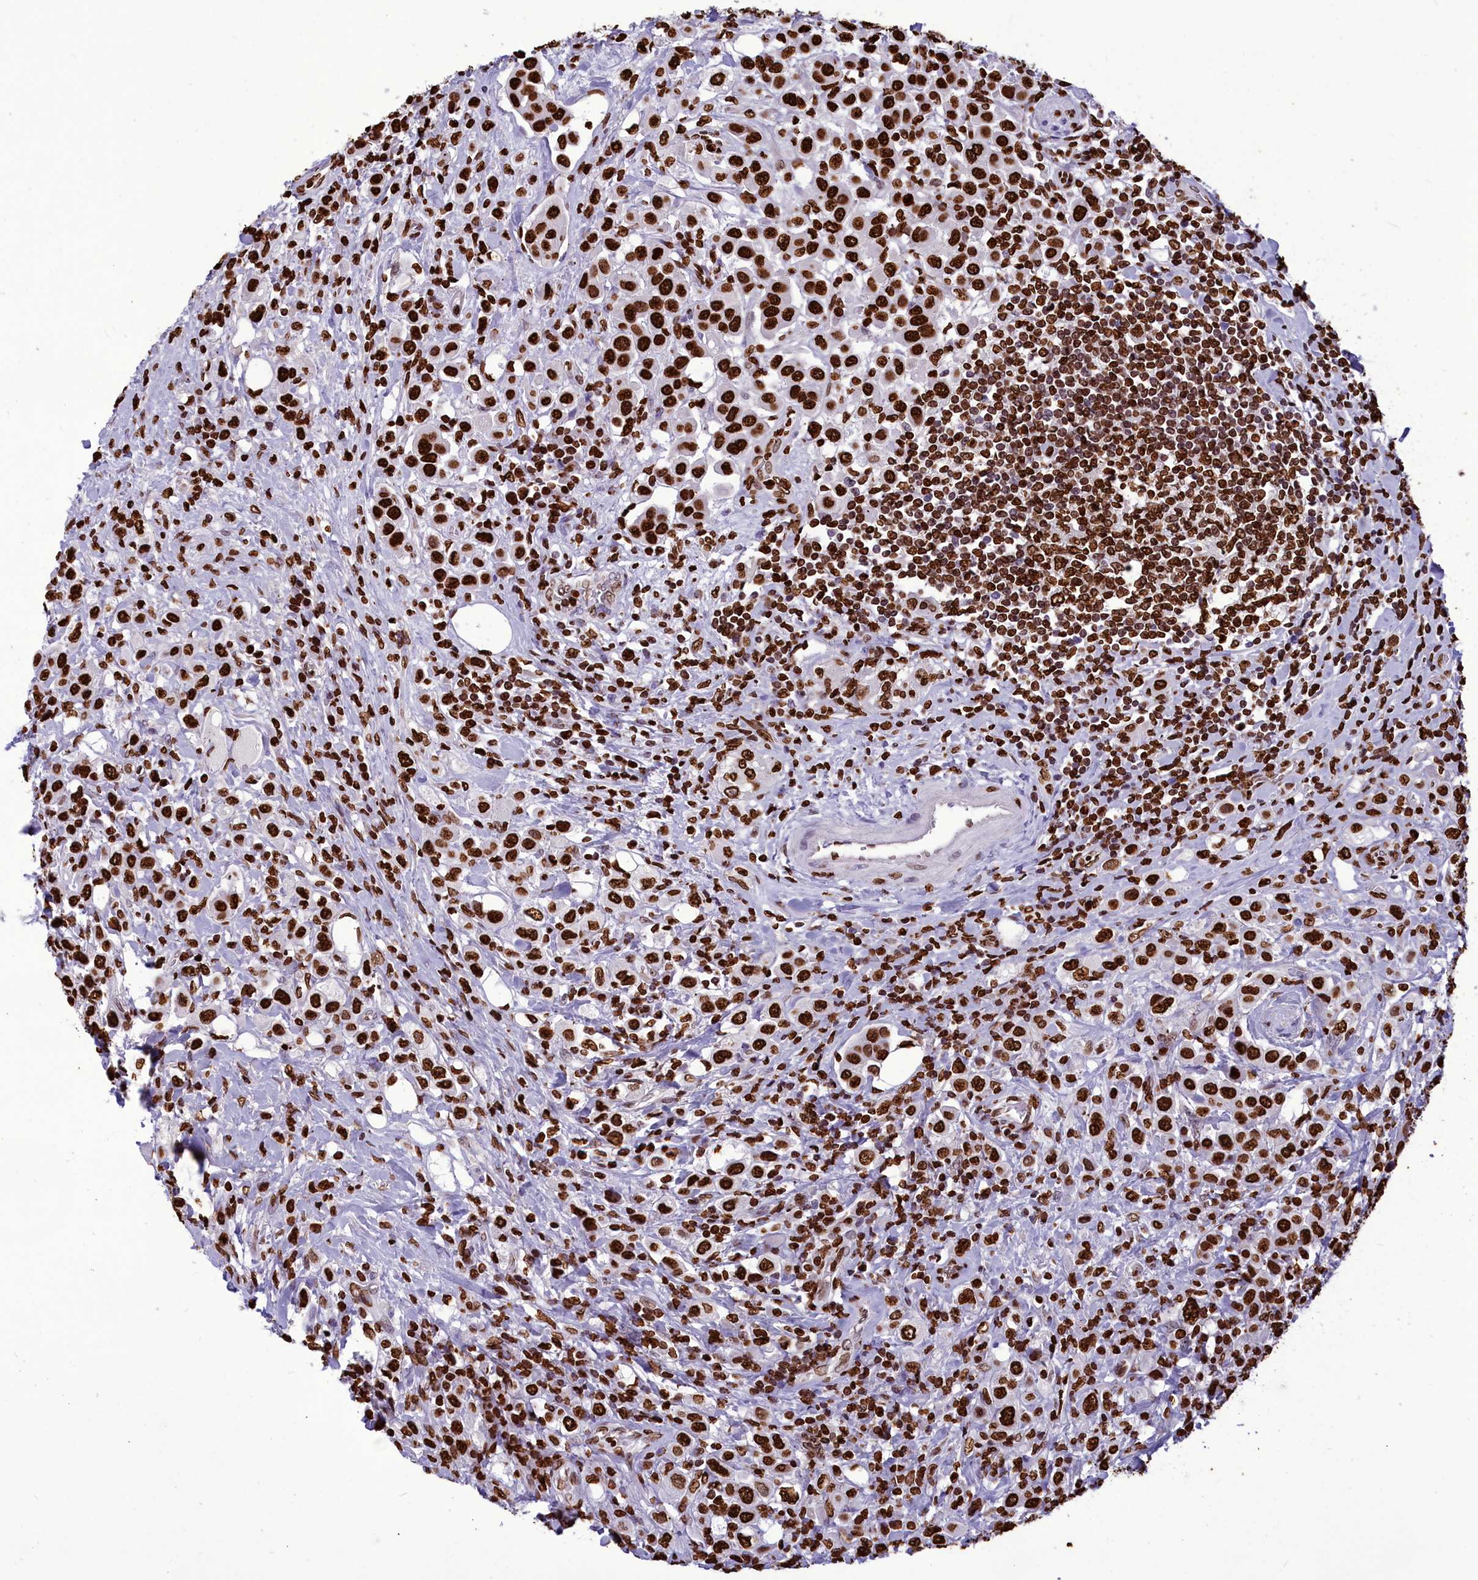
{"staining": {"intensity": "strong", "quantity": ">75%", "location": "nuclear"}, "tissue": "urothelial cancer", "cell_type": "Tumor cells", "image_type": "cancer", "snomed": [{"axis": "morphology", "description": "Urothelial carcinoma, High grade"}, {"axis": "topography", "description": "Urinary bladder"}], "caption": "An image showing strong nuclear positivity in approximately >75% of tumor cells in urothelial cancer, as visualized by brown immunohistochemical staining.", "gene": "AKAP17A", "patient": {"sex": "male", "age": 50}}